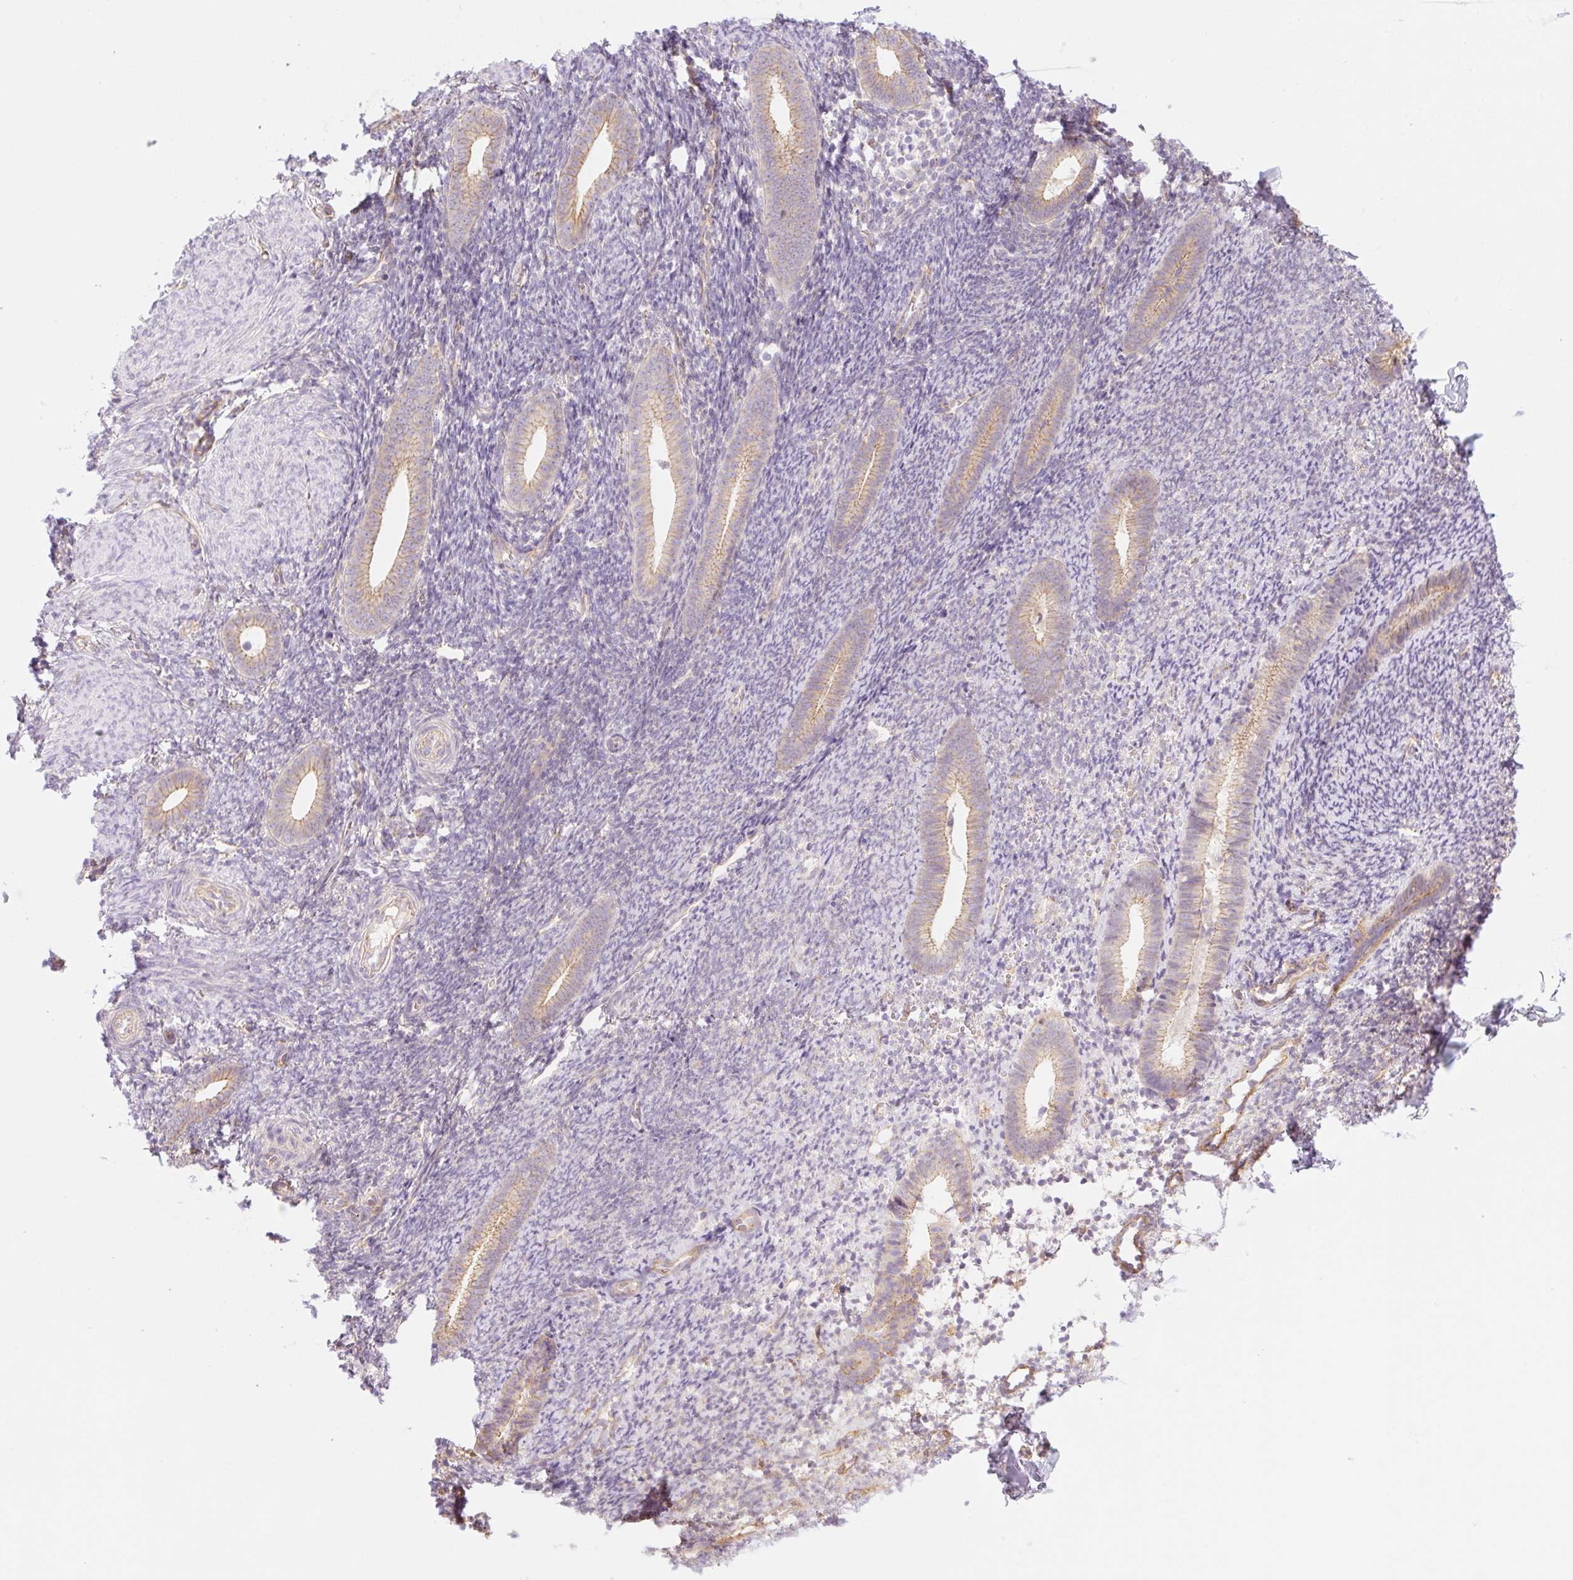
{"staining": {"intensity": "negative", "quantity": "none", "location": "none"}, "tissue": "endometrium", "cell_type": "Cells in endometrial stroma", "image_type": "normal", "snomed": [{"axis": "morphology", "description": "Normal tissue, NOS"}, {"axis": "topography", "description": "Endometrium"}], "caption": "Immunohistochemical staining of unremarkable endometrium shows no significant expression in cells in endometrial stroma. (DAB IHC, high magnification).", "gene": "NLRP5", "patient": {"sex": "female", "age": 39}}